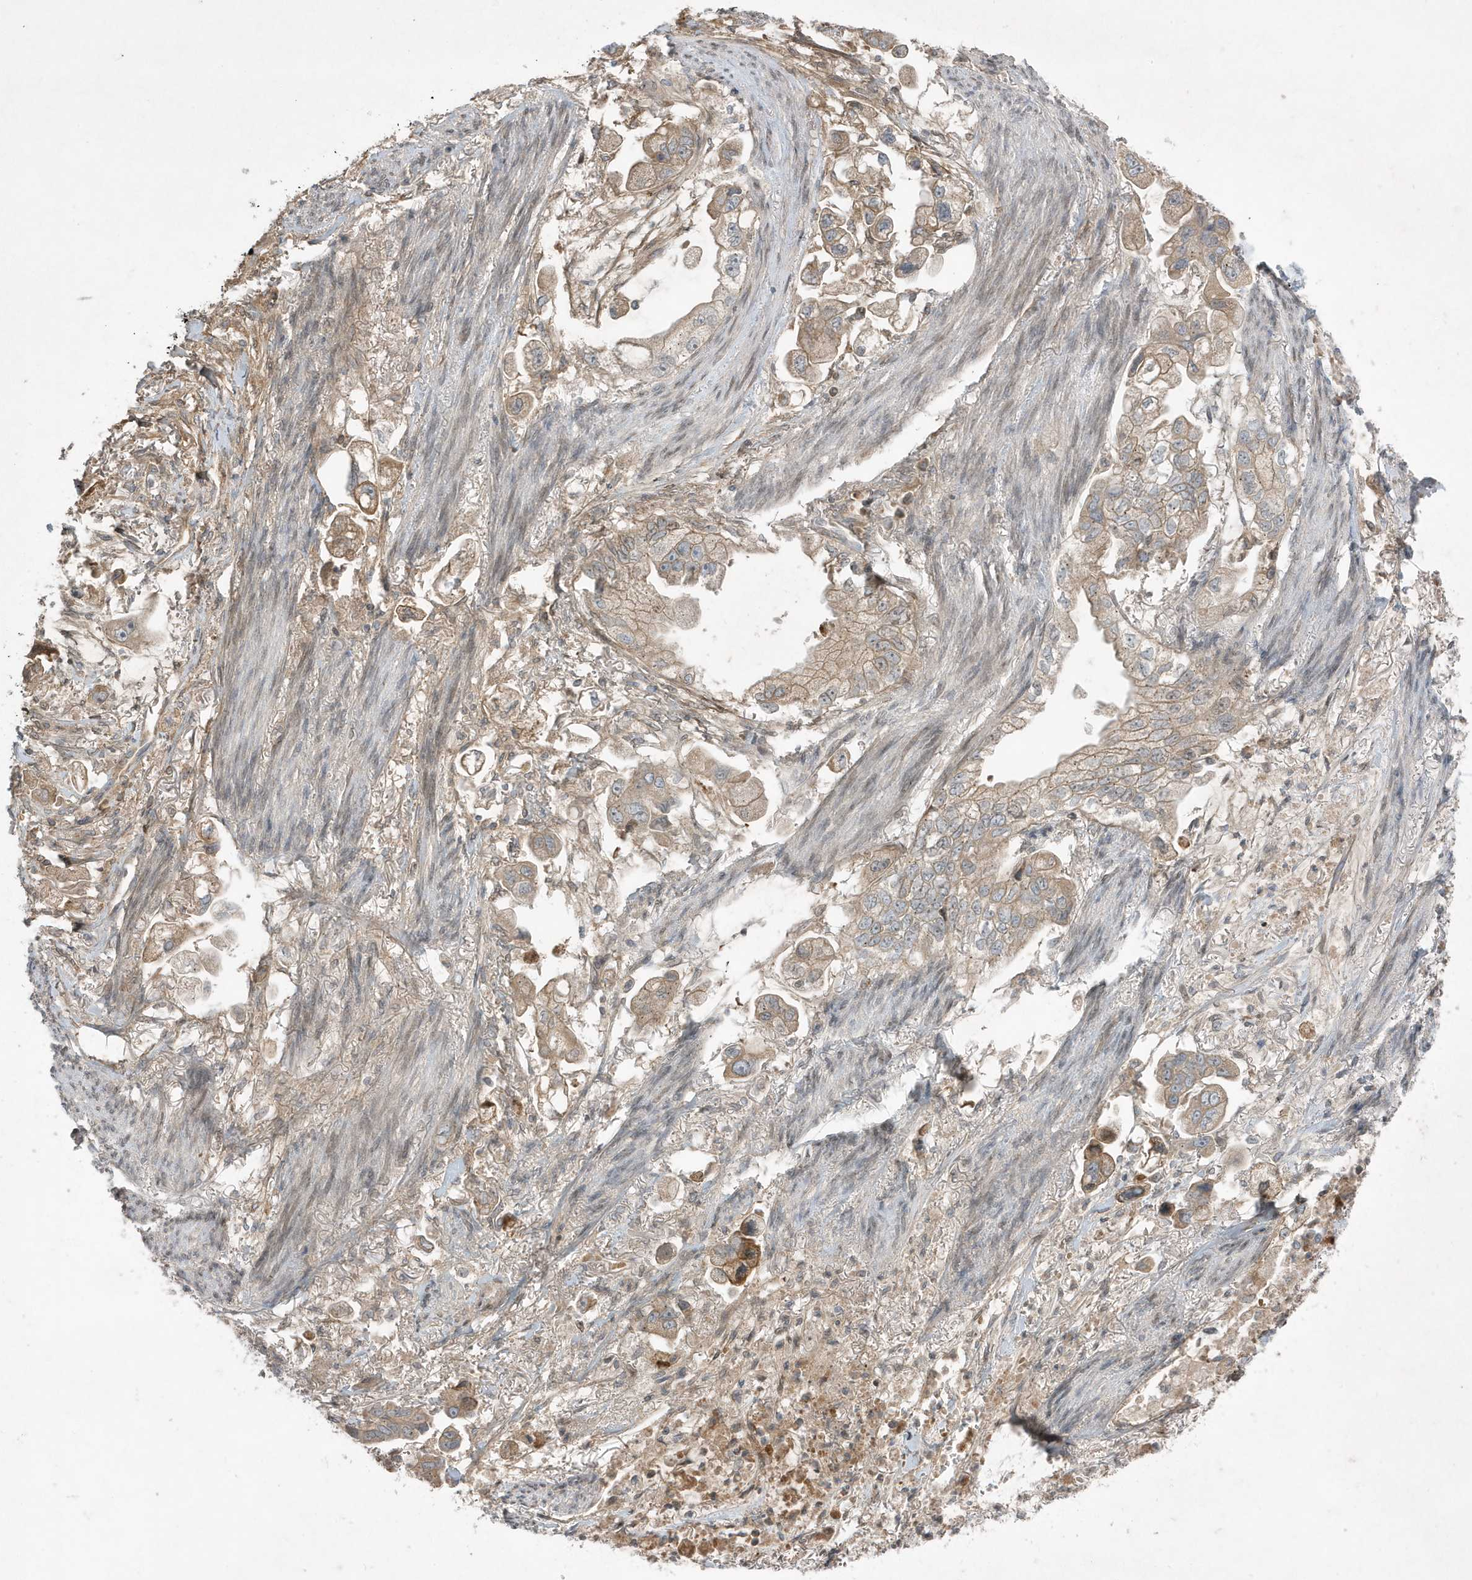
{"staining": {"intensity": "moderate", "quantity": ">75%", "location": "cytoplasmic/membranous"}, "tissue": "stomach cancer", "cell_type": "Tumor cells", "image_type": "cancer", "snomed": [{"axis": "morphology", "description": "Adenocarcinoma, NOS"}, {"axis": "topography", "description": "Stomach"}], "caption": "This image displays immunohistochemistry (IHC) staining of stomach adenocarcinoma, with medium moderate cytoplasmic/membranous expression in about >75% of tumor cells.", "gene": "FNDC1", "patient": {"sex": "male", "age": 62}}